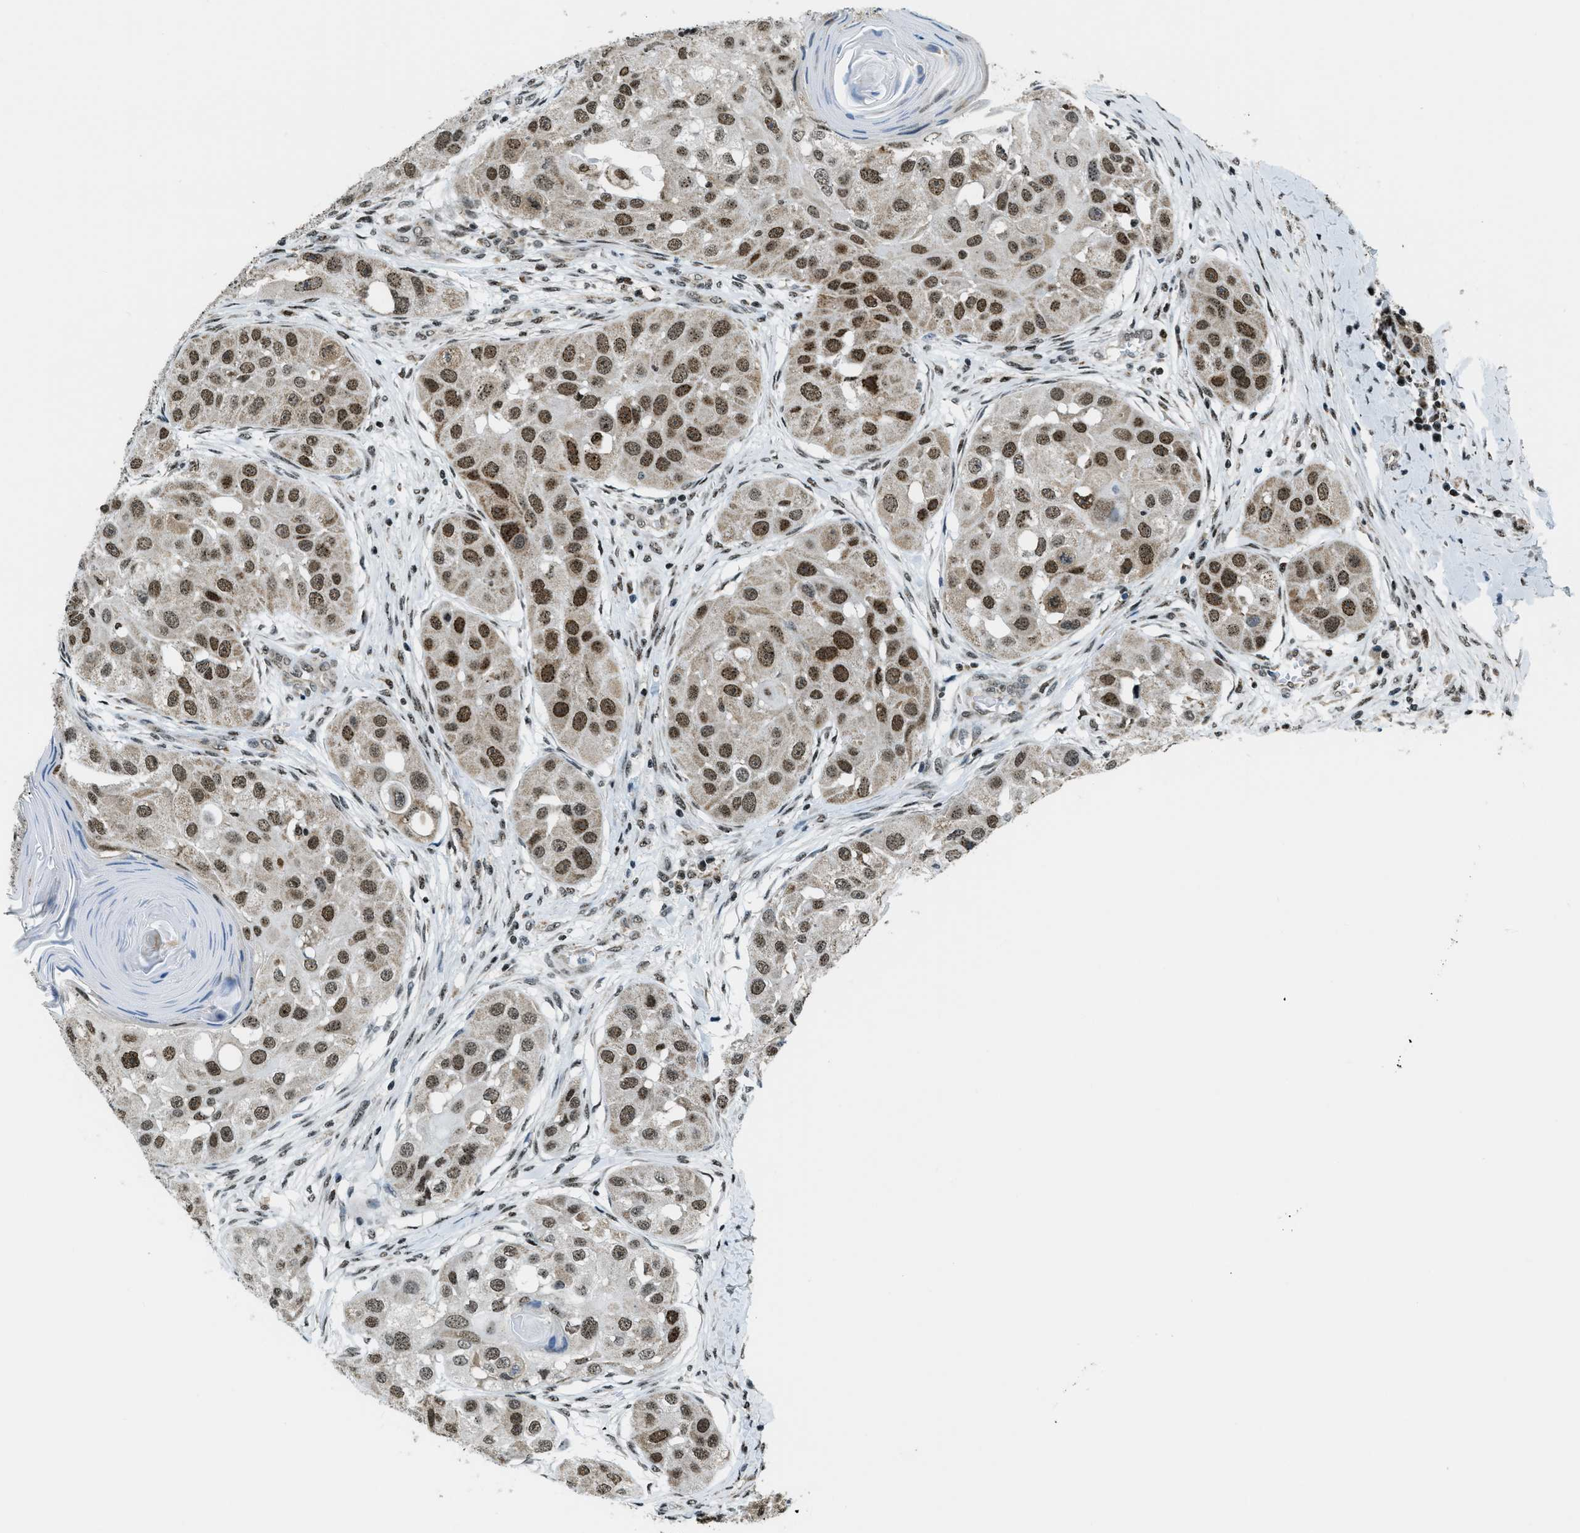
{"staining": {"intensity": "strong", "quantity": ">75%", "location": "cytoplasmic/membranous,nuclear"}, "tissue": "head and neck cancer", "cell_type": "Tumor cells", "image_type": "cancer", "snomed": [{"axis": "morphology", "description": "Normal tissue, NOS"}, {"axis": "morphology", "description": "Squamous cell carcinoma, NOS"}, {"axis": "topography", "description": "Skeletal muscle"}, {"axis": "topography", "description": "Head-Neck"}], "caption": "The immunohistochemical stain shows strong cytoplasmic/membranous and nuclear expression in tumor cells of squamous cell carcinoma (head and neck) tissue. (brown staining indicates protein expression, while blue staining denotes nuclei).", "gene": "SP100", "patient": {"sex": "male", "age": 51}}